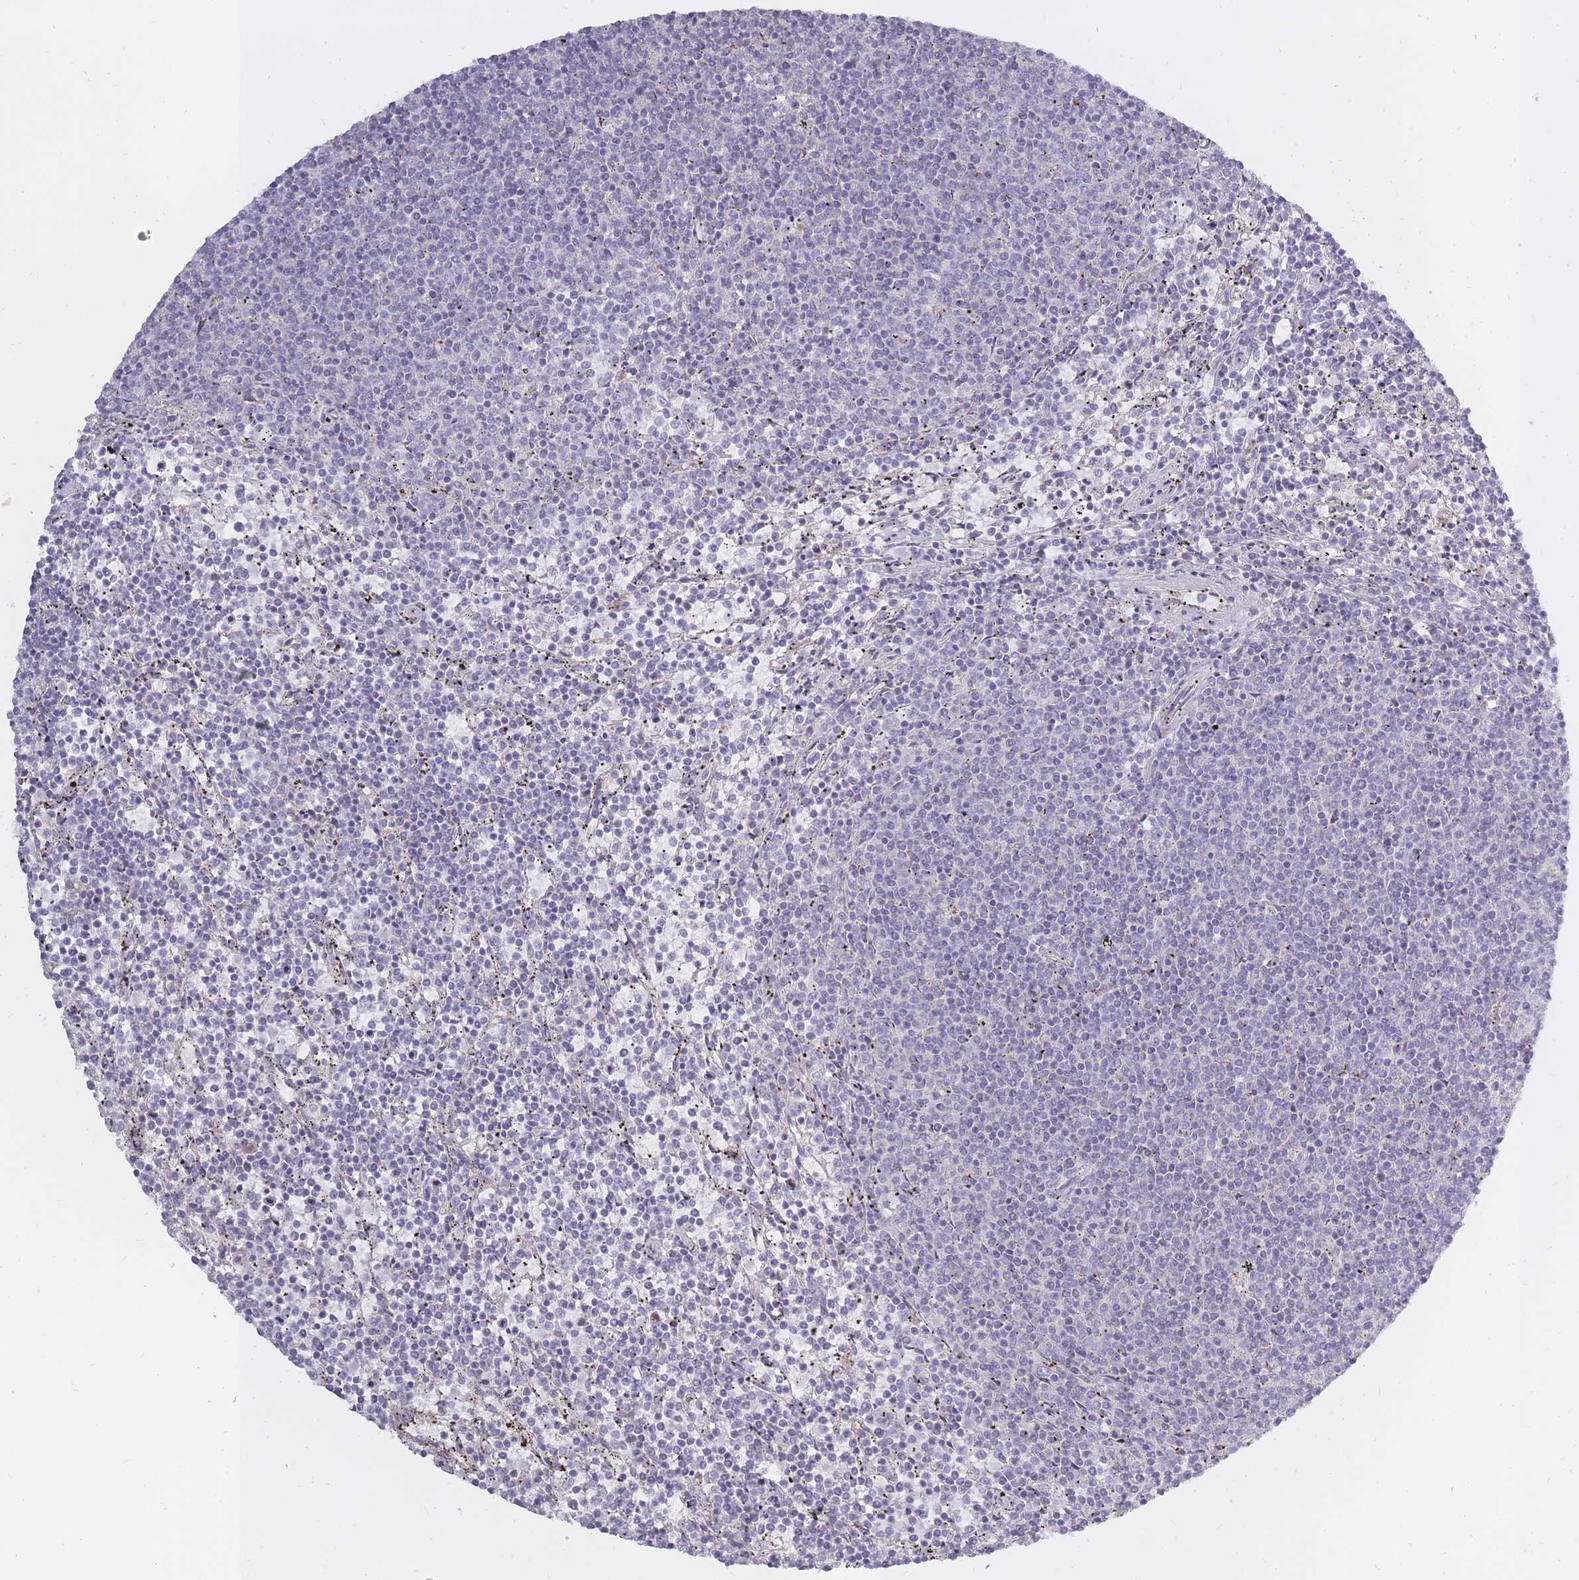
{"staining": {"intensity": "negative", "quantity": "none", "location": "none"}, "tissue": "lymphoma", "cell_type": "Tumor cells", "image_type": "cancer", "snomed": [{"axis": "morphology", "description": "Malignant lymphoma, non-Hodgkin's type, Low grade"}, {"axis": "topography", "description": "Spleen"}], "caption": "An immunohistochemistry micrograph of lymphoma is shown. There is no staining in tumor cells of lymphoma.", "gene": "ALKBH4", "patient": {"sex": "female", "age": 50}}